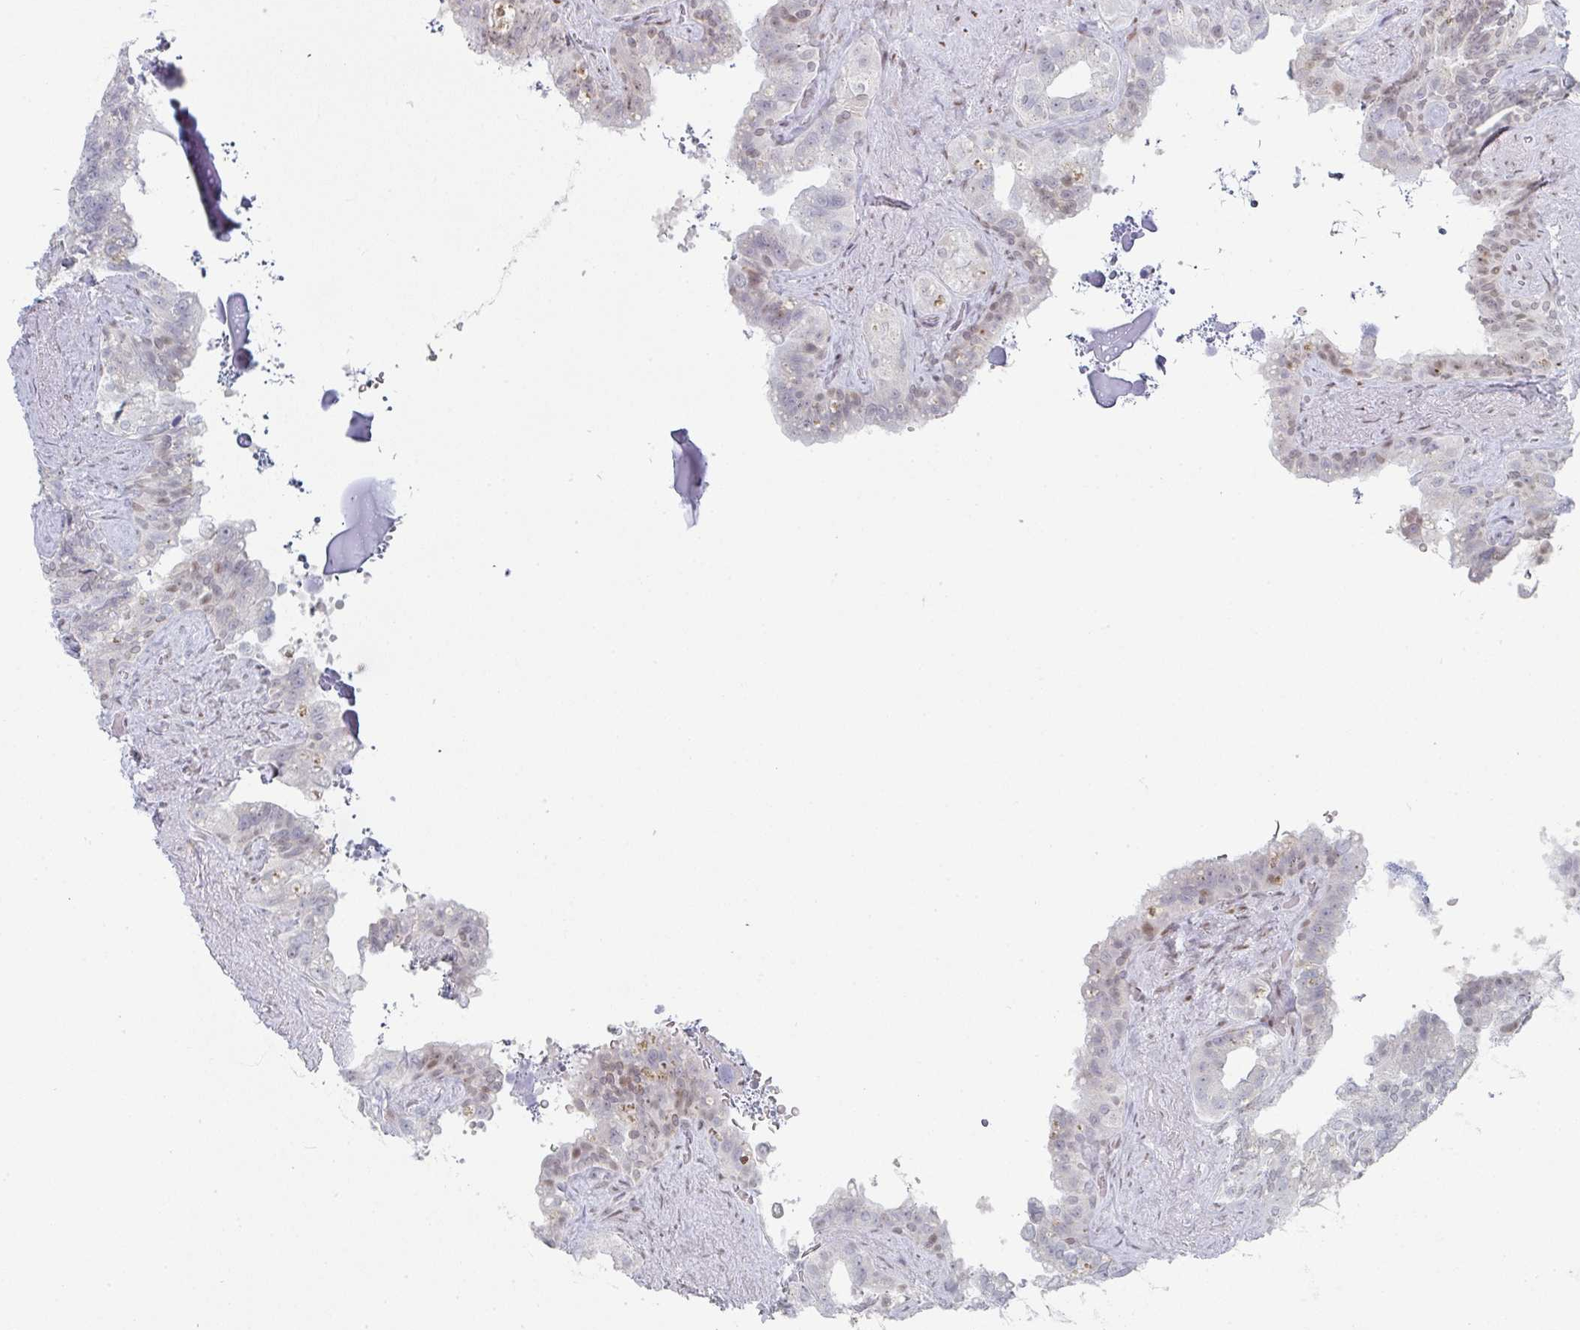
{"staining": {"intensity": "moderate", "quantity": "25%-75%", "location": "cytoplasmic/membranous"}, "tissue": "seminal vesicle", "cell_type": "Glandular cells", "image_type": "normal", "snomed": [{"axis": "morphology", "description": "Normal tissue, NOS"}, {"axis": "topography", "description": "Seminal veicle"}, {"axis": "topography", "description": "Peripheral nerve tissue"}], "caption": "Protein staining of normal seminal vesicle shows moderate cytoplasmic/membranous staining in about 25%-75% of glandular cells. The protein is stained brown, and the nuclei are stained in blue (DAB IHC with brightfield microscopy, high magnification).", "gene": "POU2AF2", "patient": {"sex": "male", "age": 76}}